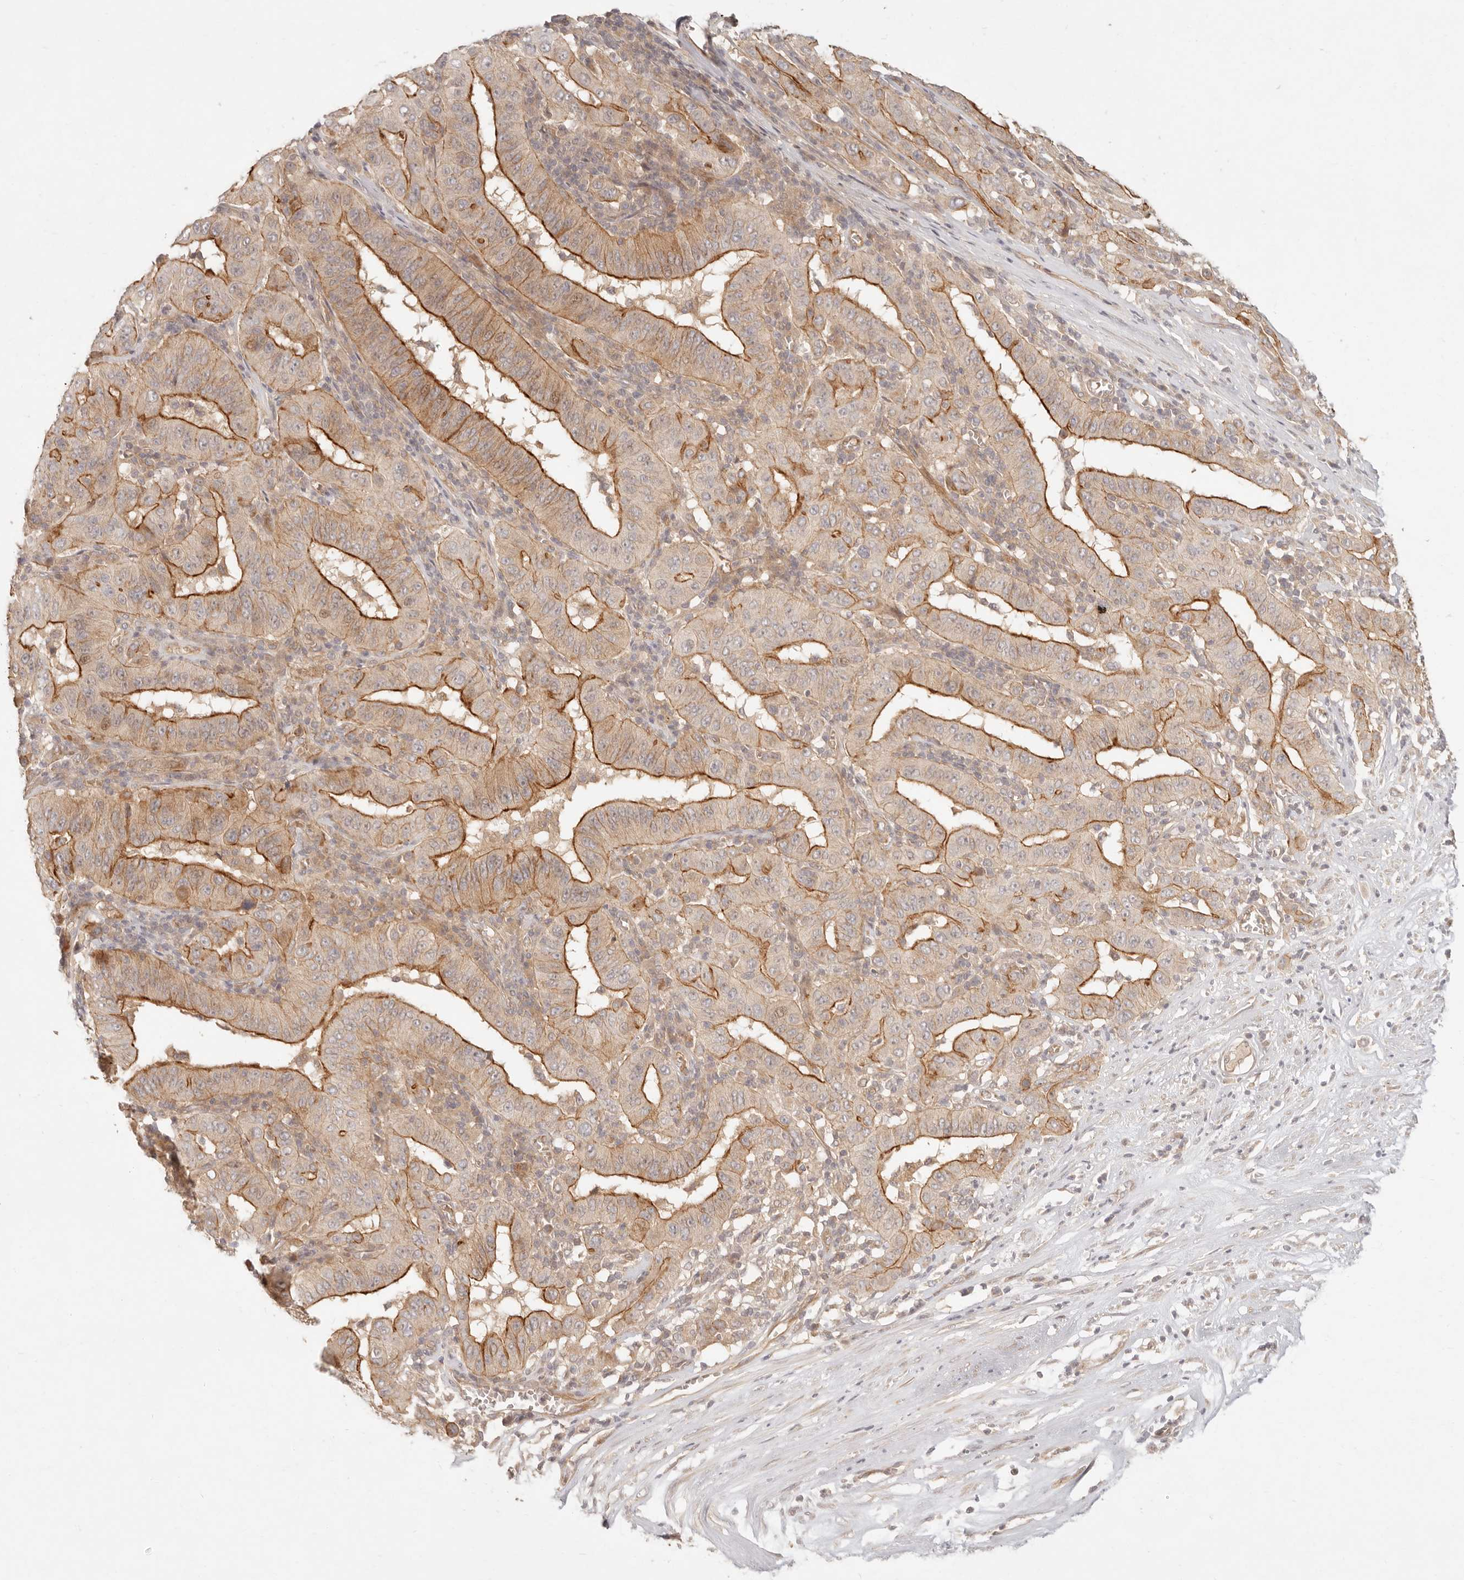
{"staining": {"intensity": "moderate", "quantity": ">75%", "location": "cytoplasmic/membranous"}, "tissue": "pancreatic cancer", "cell_type": "Tumor cells", "image_type": "cancer", "snomed": [{"axis": "morphology", "description": "Adenocarcinoma, NOS"}, {"axis": "topography", "description": "Pancreas"}], "caption": "This image shows pancreatic adenocarcinoma stained with immunohistochemistry (IHC) to label a protein in brown. The cytoplasmic/membranous of tumor cells show moderate positivity for the protein. Nuclei are counter-stained blue.", "gene": "PPP1R3B", "patient": {"sex": "male", "age": 63}}